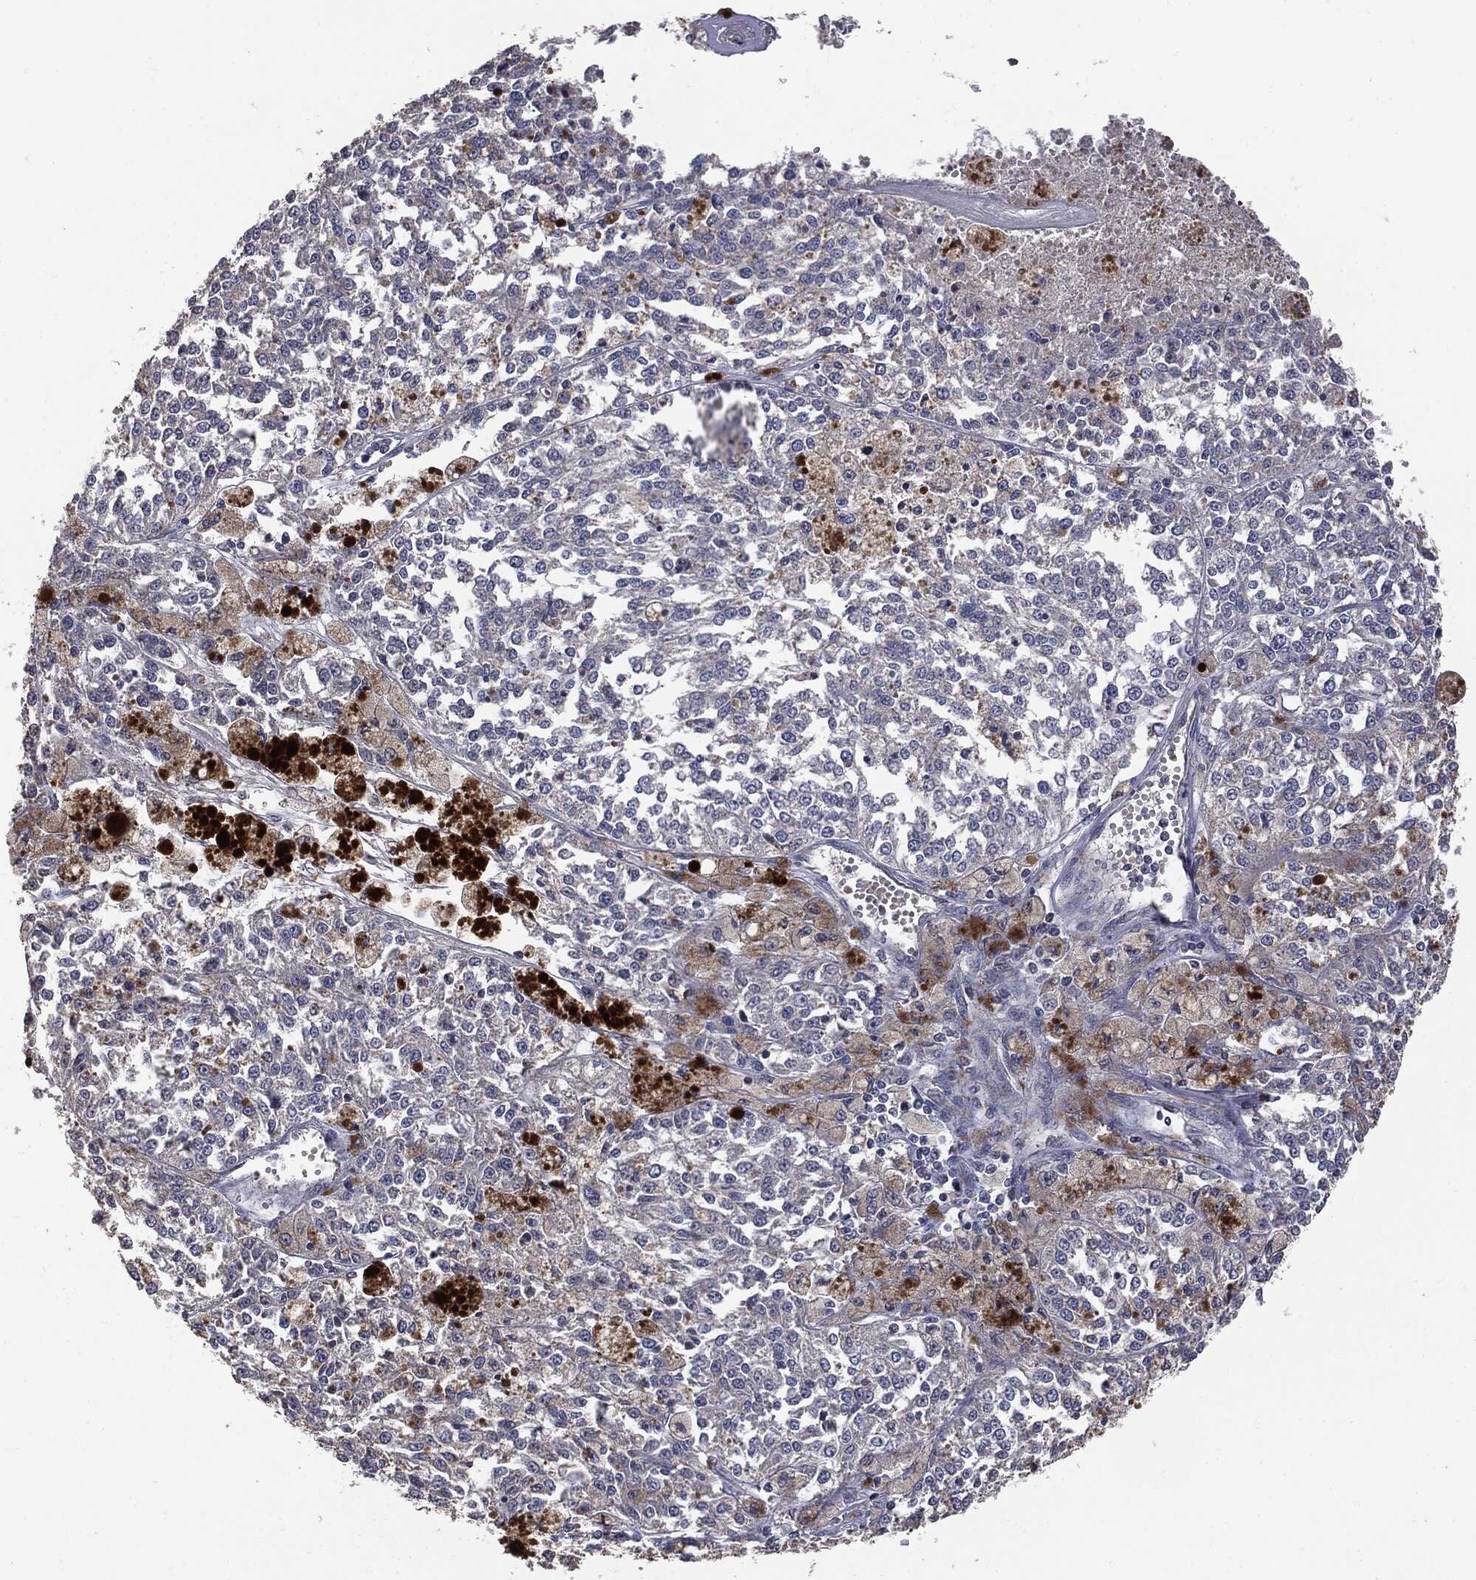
{"staining": {"intensity": "negative", "quantity": "none", "location": "none"}, "tissue": "melanoma", "cell_type": "Tumor cells", "image_type": "cancer", "snomed": [{"axis": "morphology", "description": "Malignant melanoma, Metastatic site"}, {"axis": "topography", "description": "Lymph node"}], "caption": "A high-resolution image shows immunohistochemistry (IHC) staining of melanoma, which displays no significant expression in tumor cells.", "gene": "MTOR", "patient": {"sex": "female", "age": 64}}